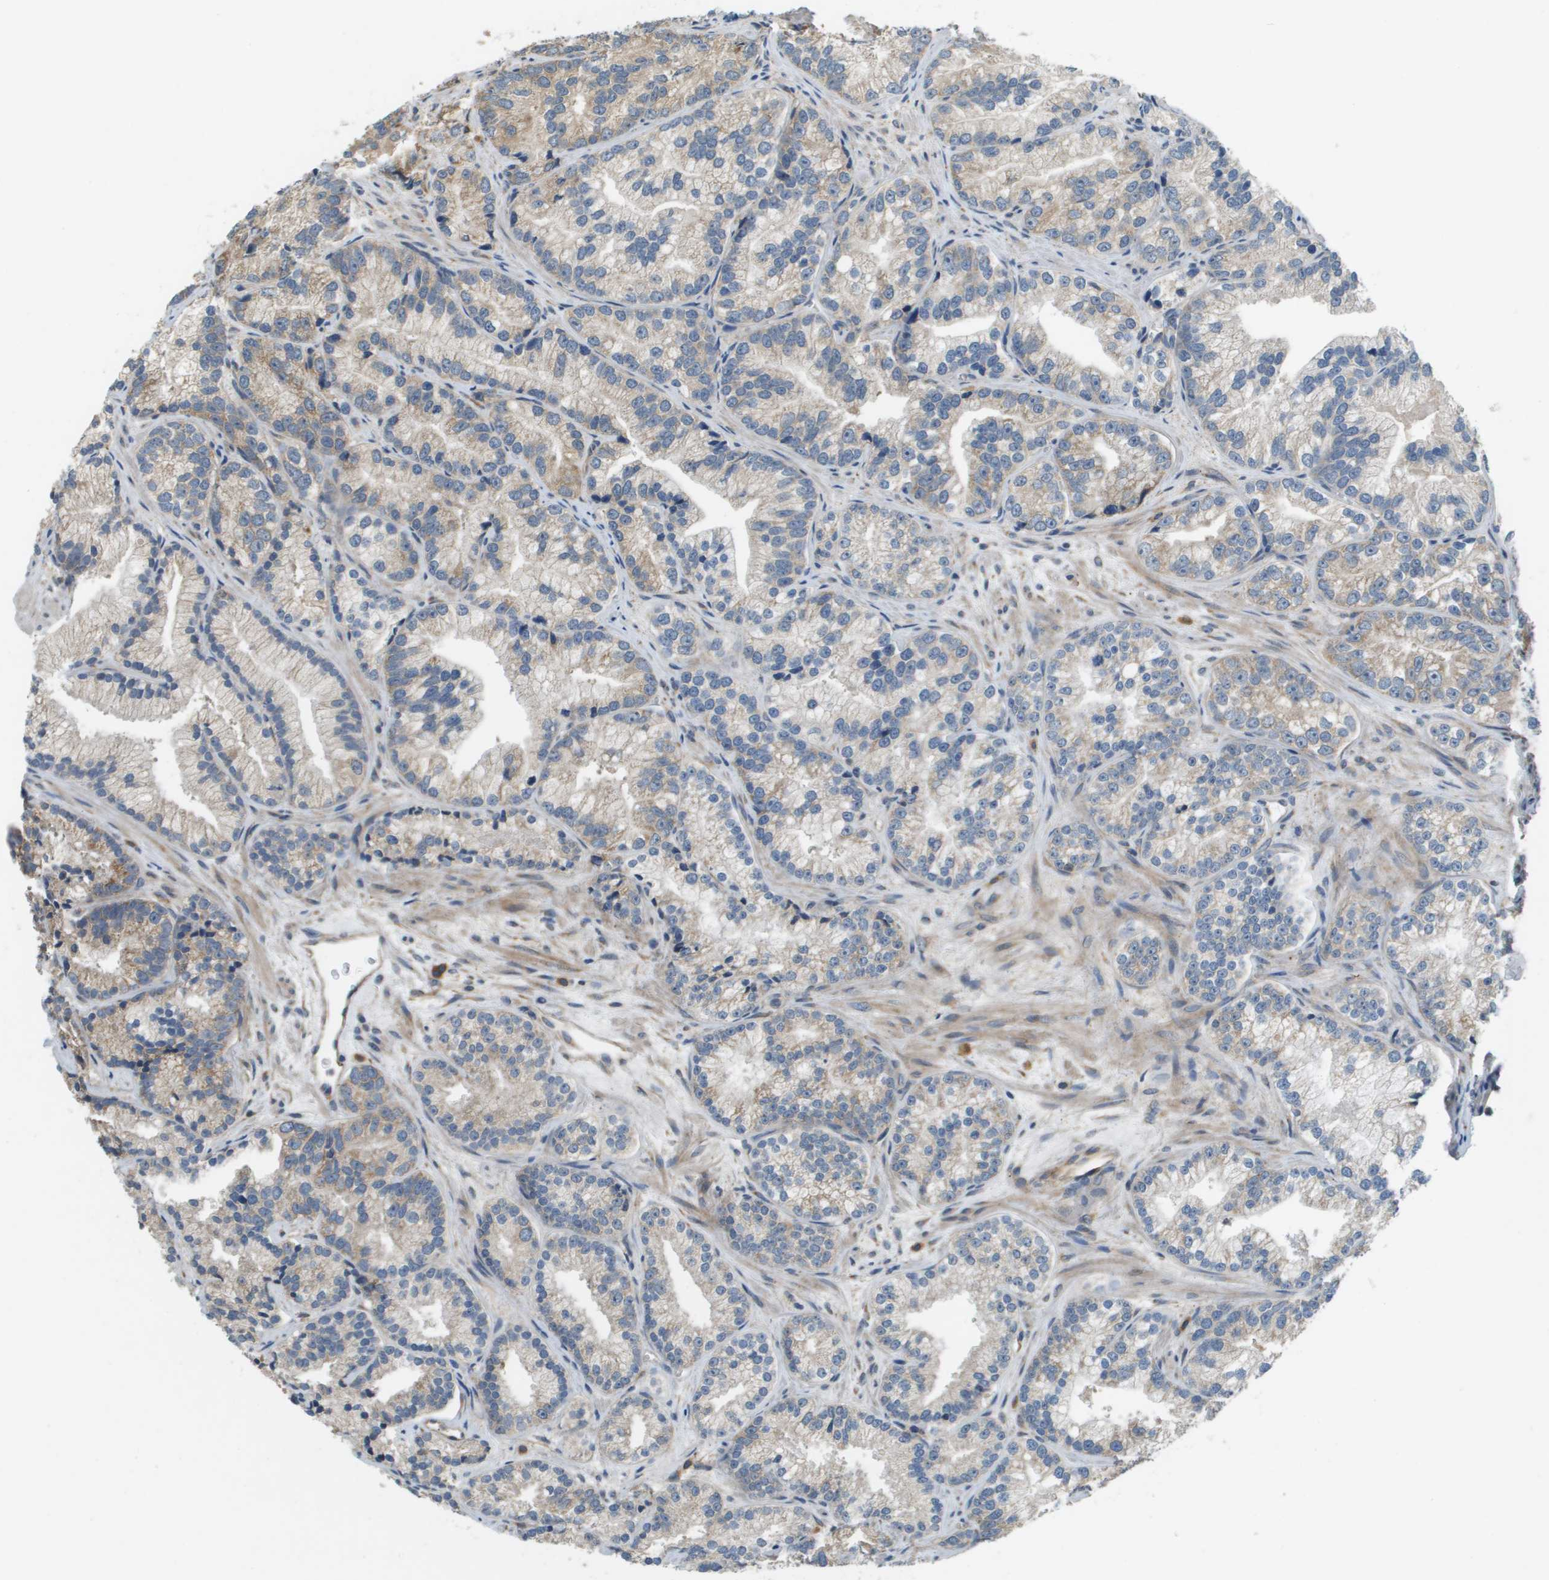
{"staining": {"intensity": "weak", "quantity": "<25%", "location": "cytoplasmic/membranous"}, "tissue": "prostate cancer", "cell_type": "Tumor cells", "image_type": "cancer", "snomed": [{"axis": "morphology", "description": "Adenocarcinoma, Low grade"}, {"axis": "topography", "description": "Prostate"}], "caption": "IHC micrograph of neoplastic tissue: human prostate adenocarcinoma (low-grade) stained with DAB reveals no significant protein staining in tumor cells.", "gene": "SAMSN1", "patient": {"sex": "male", "age": 89}}